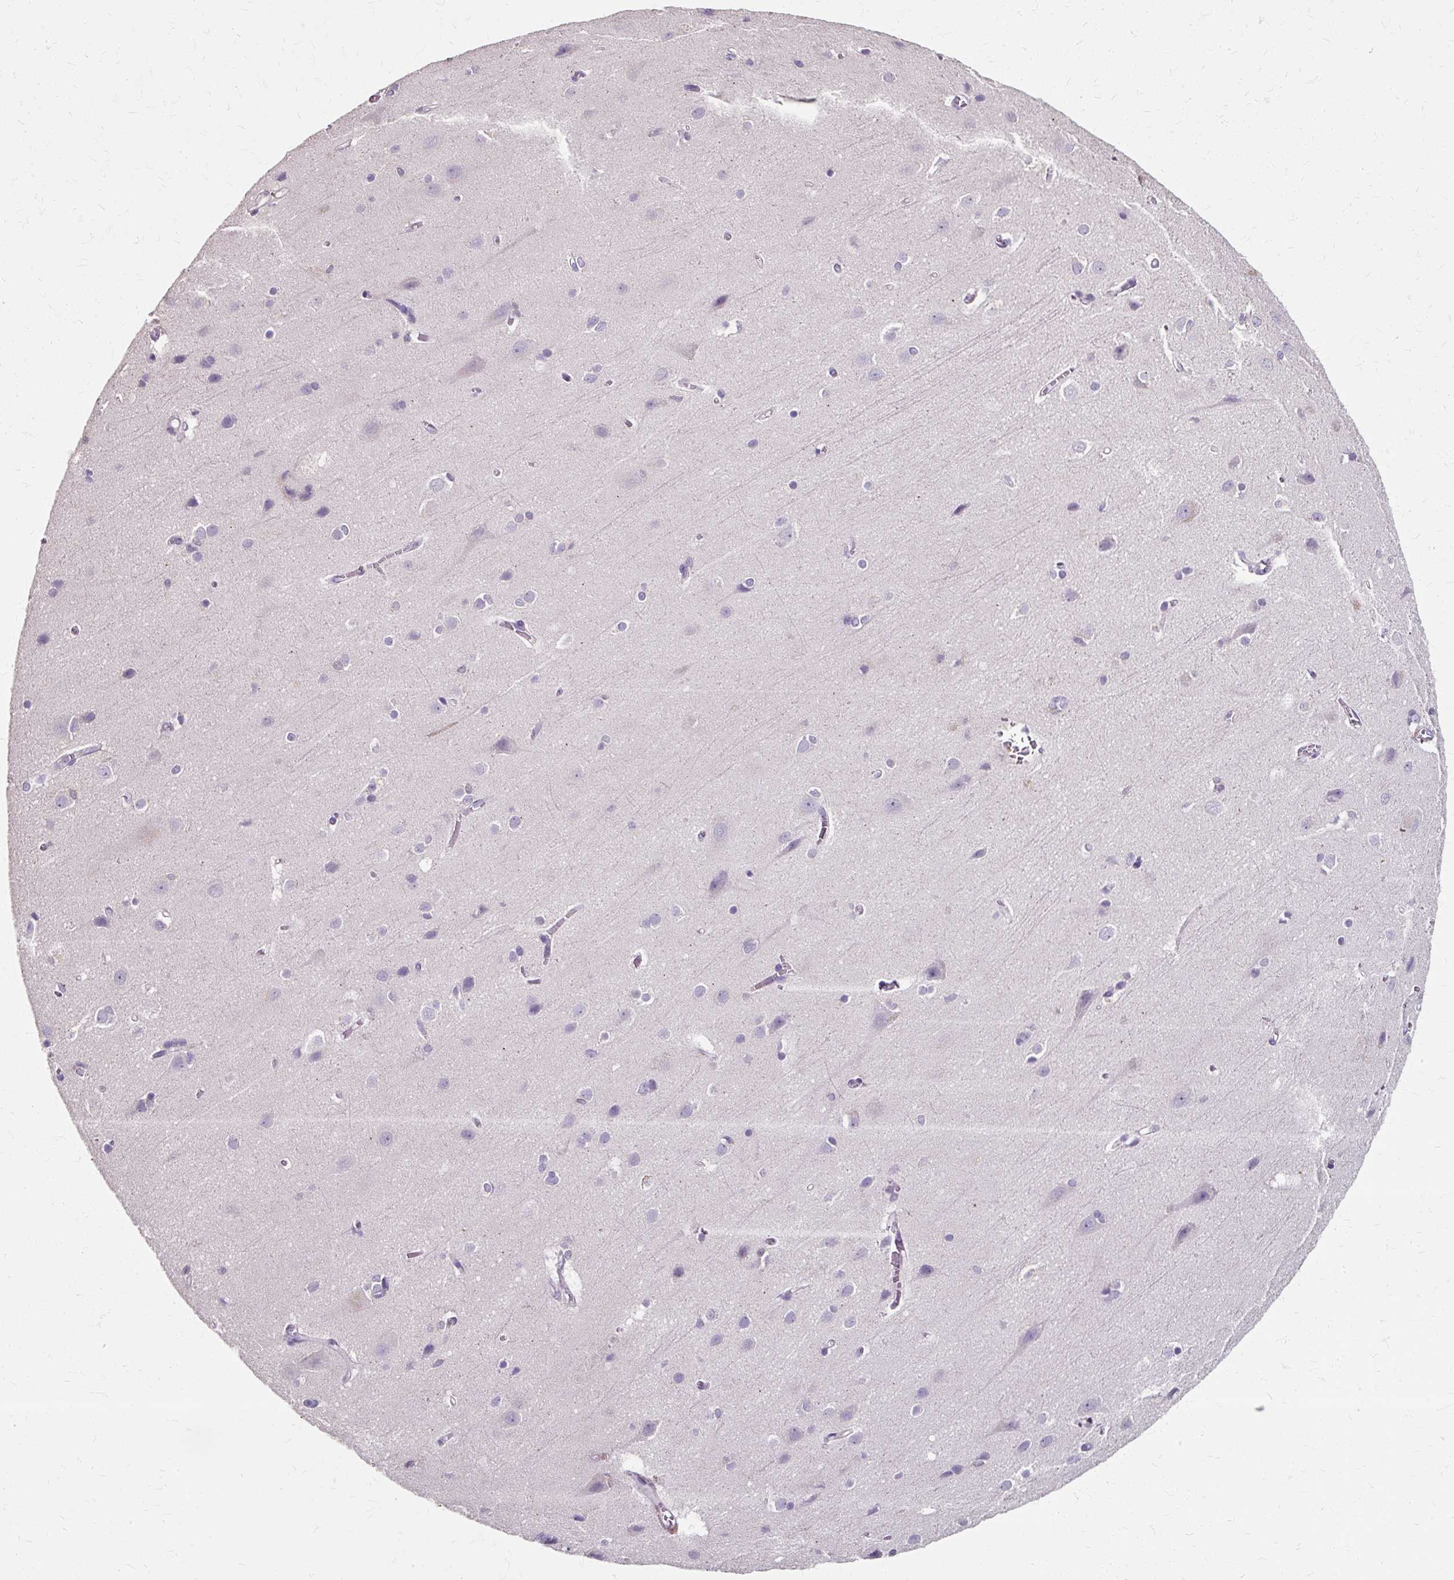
{"staining": {"intensity": "negative", "quantity": "none", "location": "none"}, "tissue": "cerebral cortex", "cell_type": "Endothelial cells", "image_type": "normal", "snomed": [{"axis": "morphology", "description": "Normal tissue, NOS"}, {"axis": "topography", "description": "Cerebral cortex"}], "caption": "IHC of normal cerebral cortex exhibits no staining in endothelial cells. (Brightfield microscopy of DAB (3,3'-diaminobenzidine) immunohistochemistry at high magnification).", "gene": "KLHL24", "patient": {"sex": "male", "age": 37}}